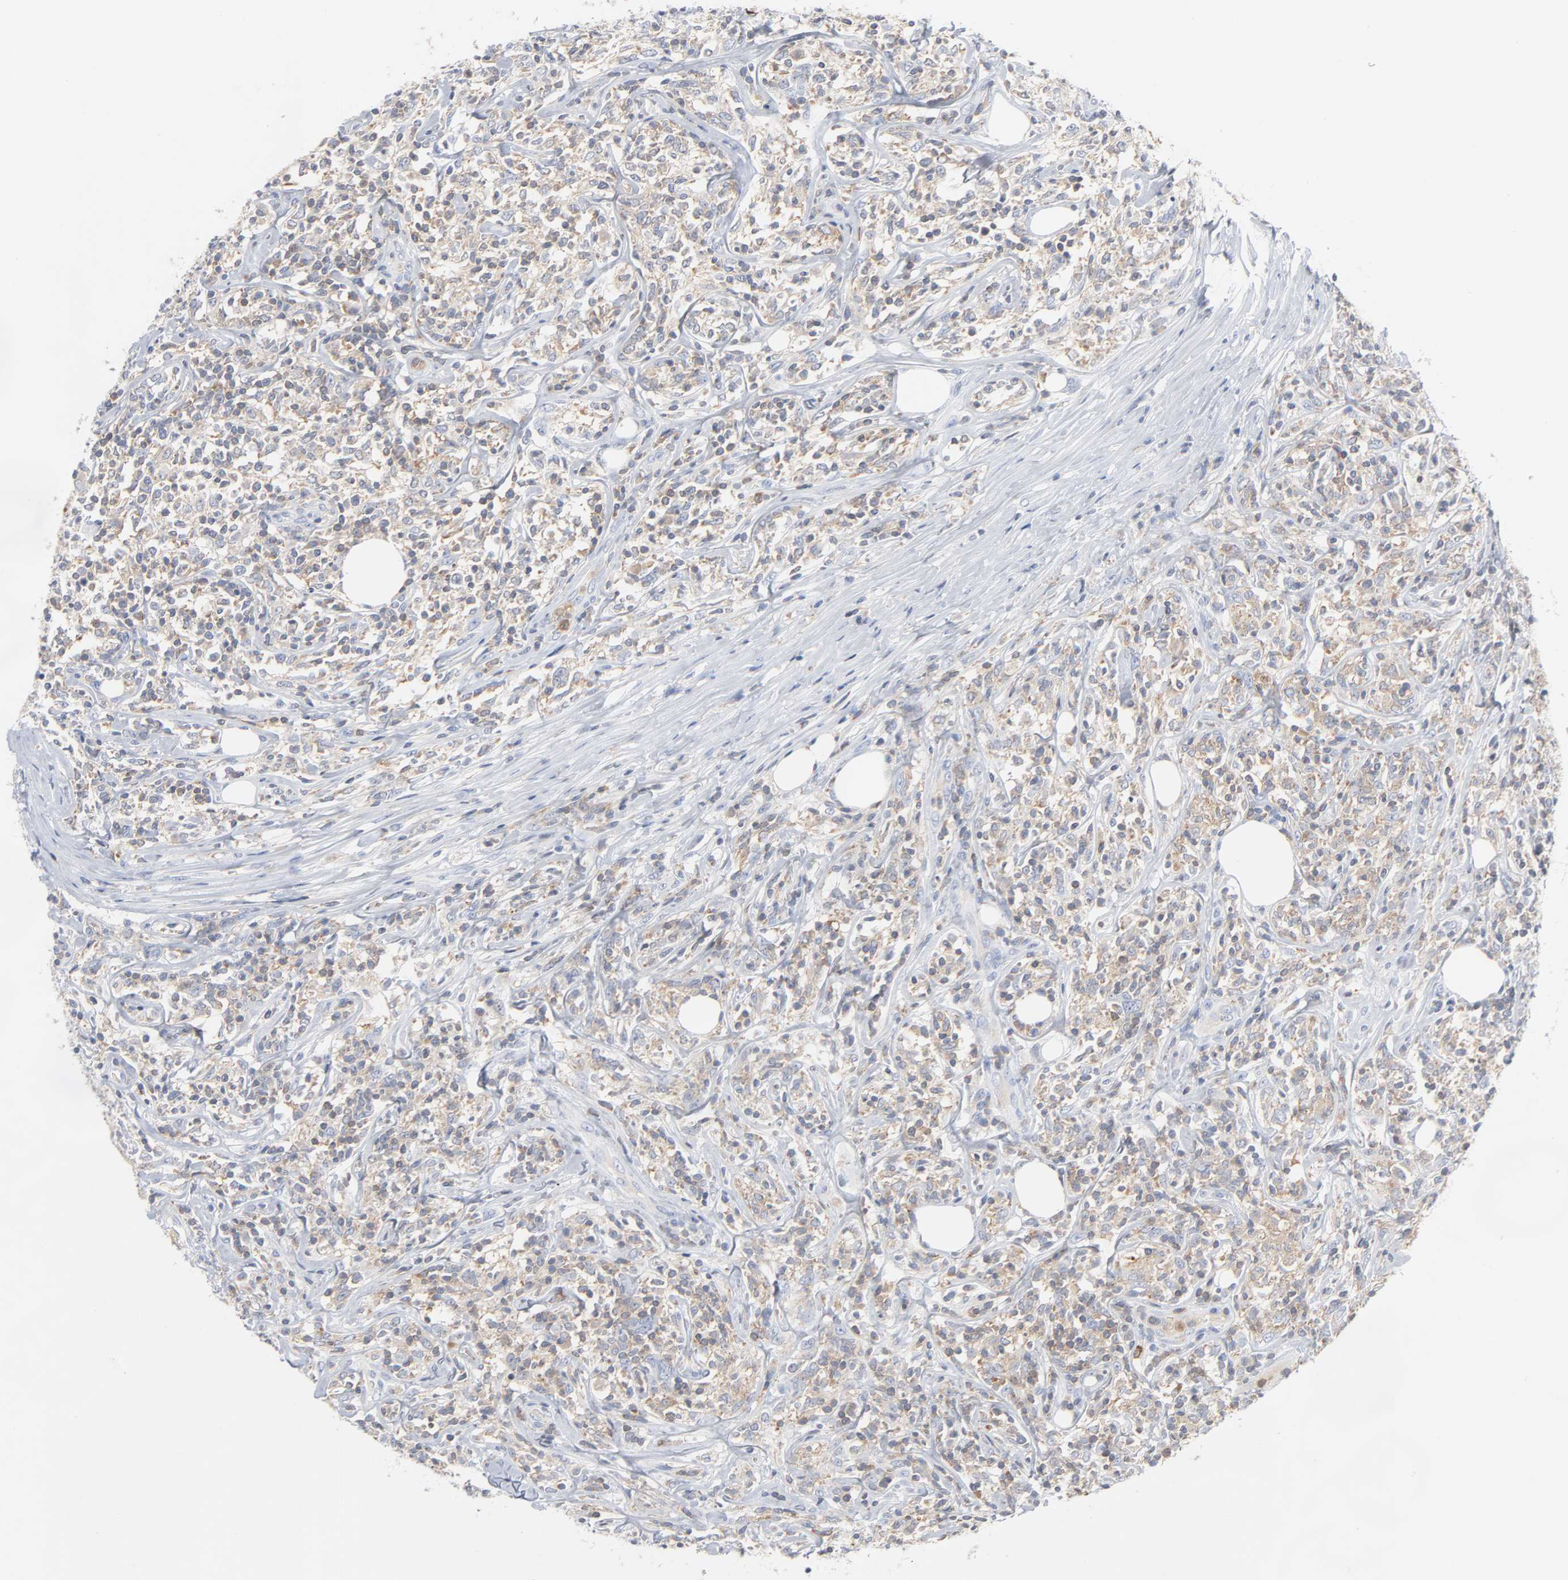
{"staining": {"intensity": "weak", "quantity": "25%-75%", "location": "cytoplasmic/membranous"}, "tissue": "lymphoma", "cell_type": "Tumor cells", "image_type": "cancer", "snomed": [{"axis": "morphology", "description": "Malignant lymphoma, non-Hodgkin's type, High grade"}, {"axis": "topography", "description": "Lymph node"}], "caption": "High-magnification brightfield microscopy of malignant lymphoma, non-Hodgkin's type (high-grade) stained with DAB (brown) and counterstained with hematoxylin (blue). tumor cells exhibit weak cytoplasmic/membranous positivity is seen in about25%-75% of cells.", "gene": "PTK2B", "patient": {"sex": "female", "age": 84}}